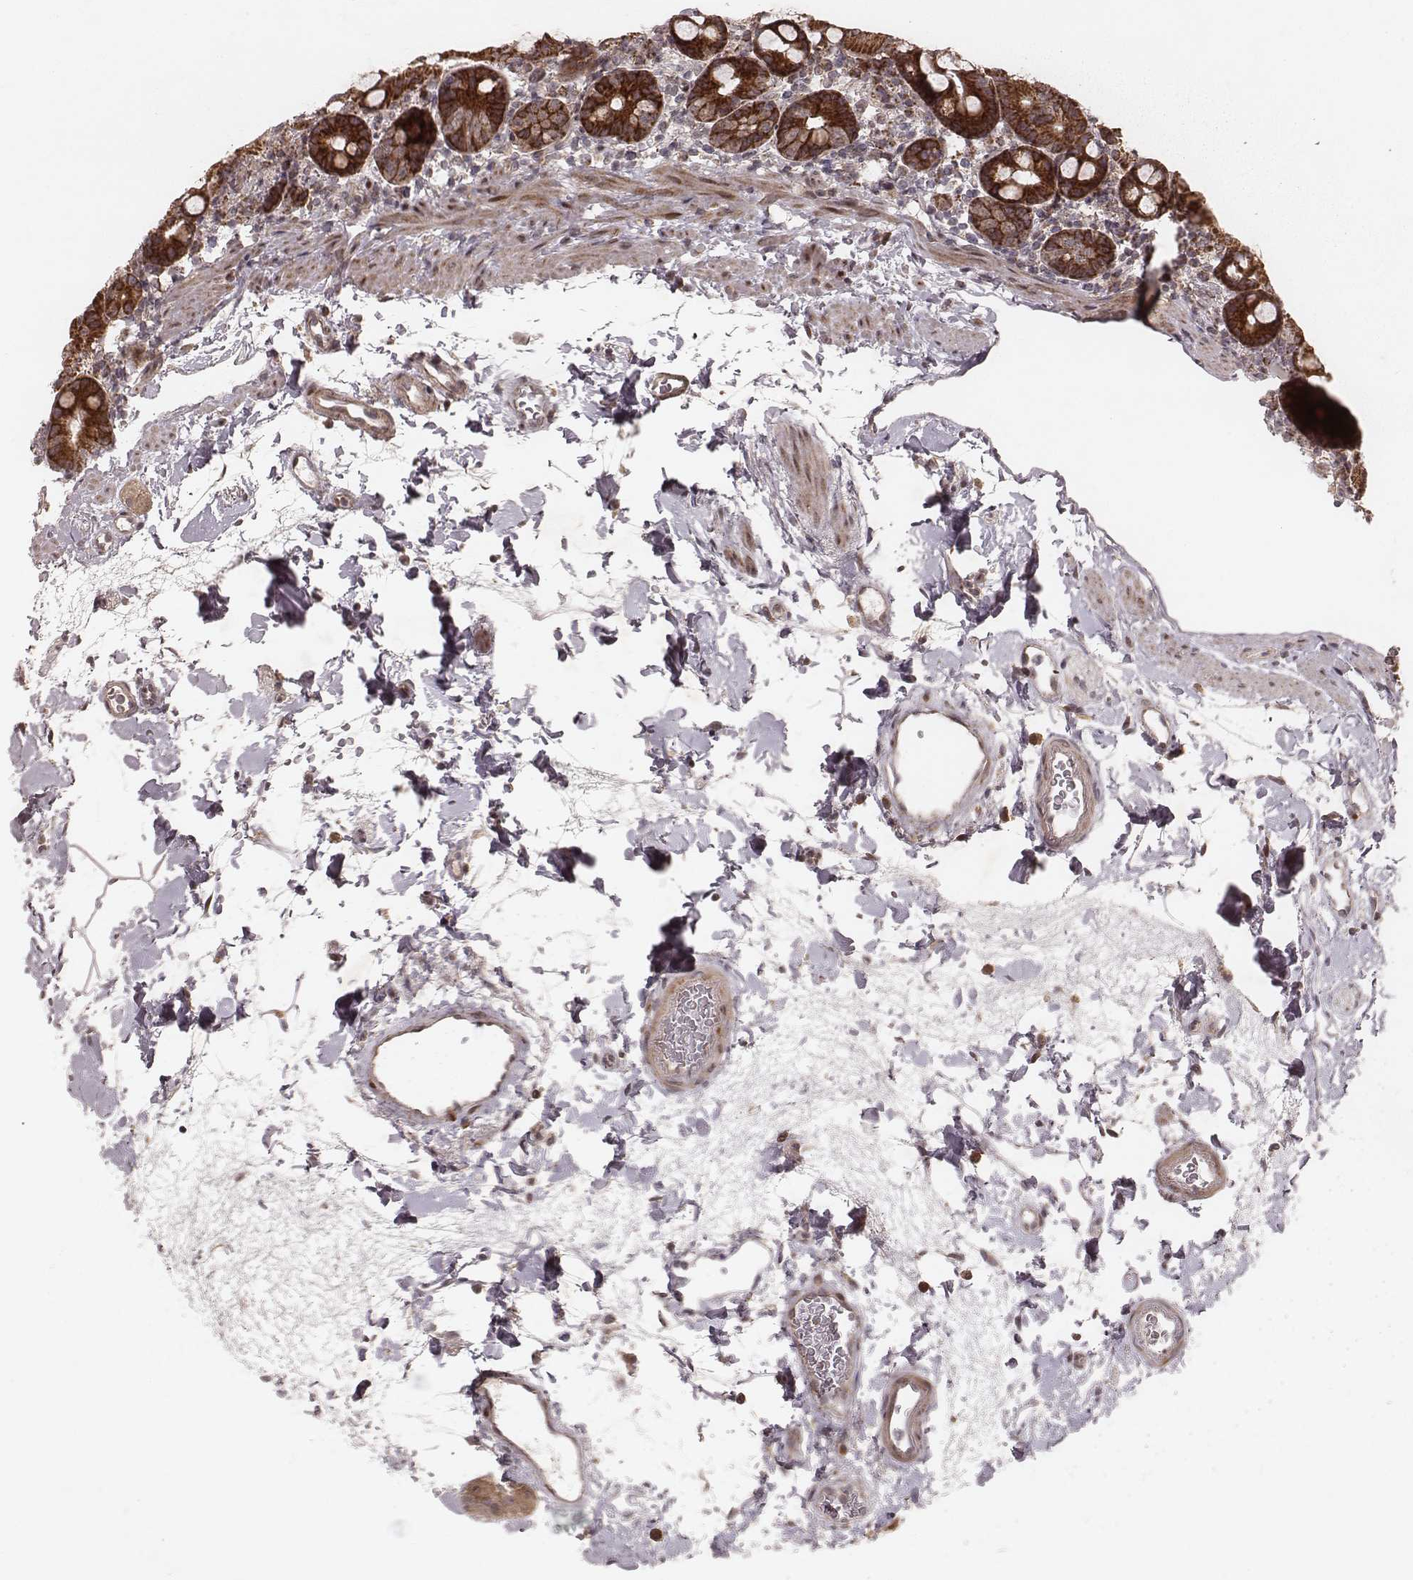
{"staining": {"intensity": "strong", "quantity": ">75%", "location": "cytoplasmic/membranous"}, "tissue": "duodenum", "cell_type": "Glandular cells", "image_type": "normal", "snomed": [{"axis": "morphology", "description": "Normal tissue, NOS"}, {"axis": "topography", "description": "Duodenum"}], "caption": "Immunohistochemistry histopathology image of benign duodenum: human duodenum stained using immunohistochemistry shows high levels of strong protein expression localized specifically in the cytoplasmic/membranous of glandular cells, appearing as a cytoplasmic/membranous brown color.", "gene": "NDUFA7", "patient": {"sex": "male", "age": 59}}